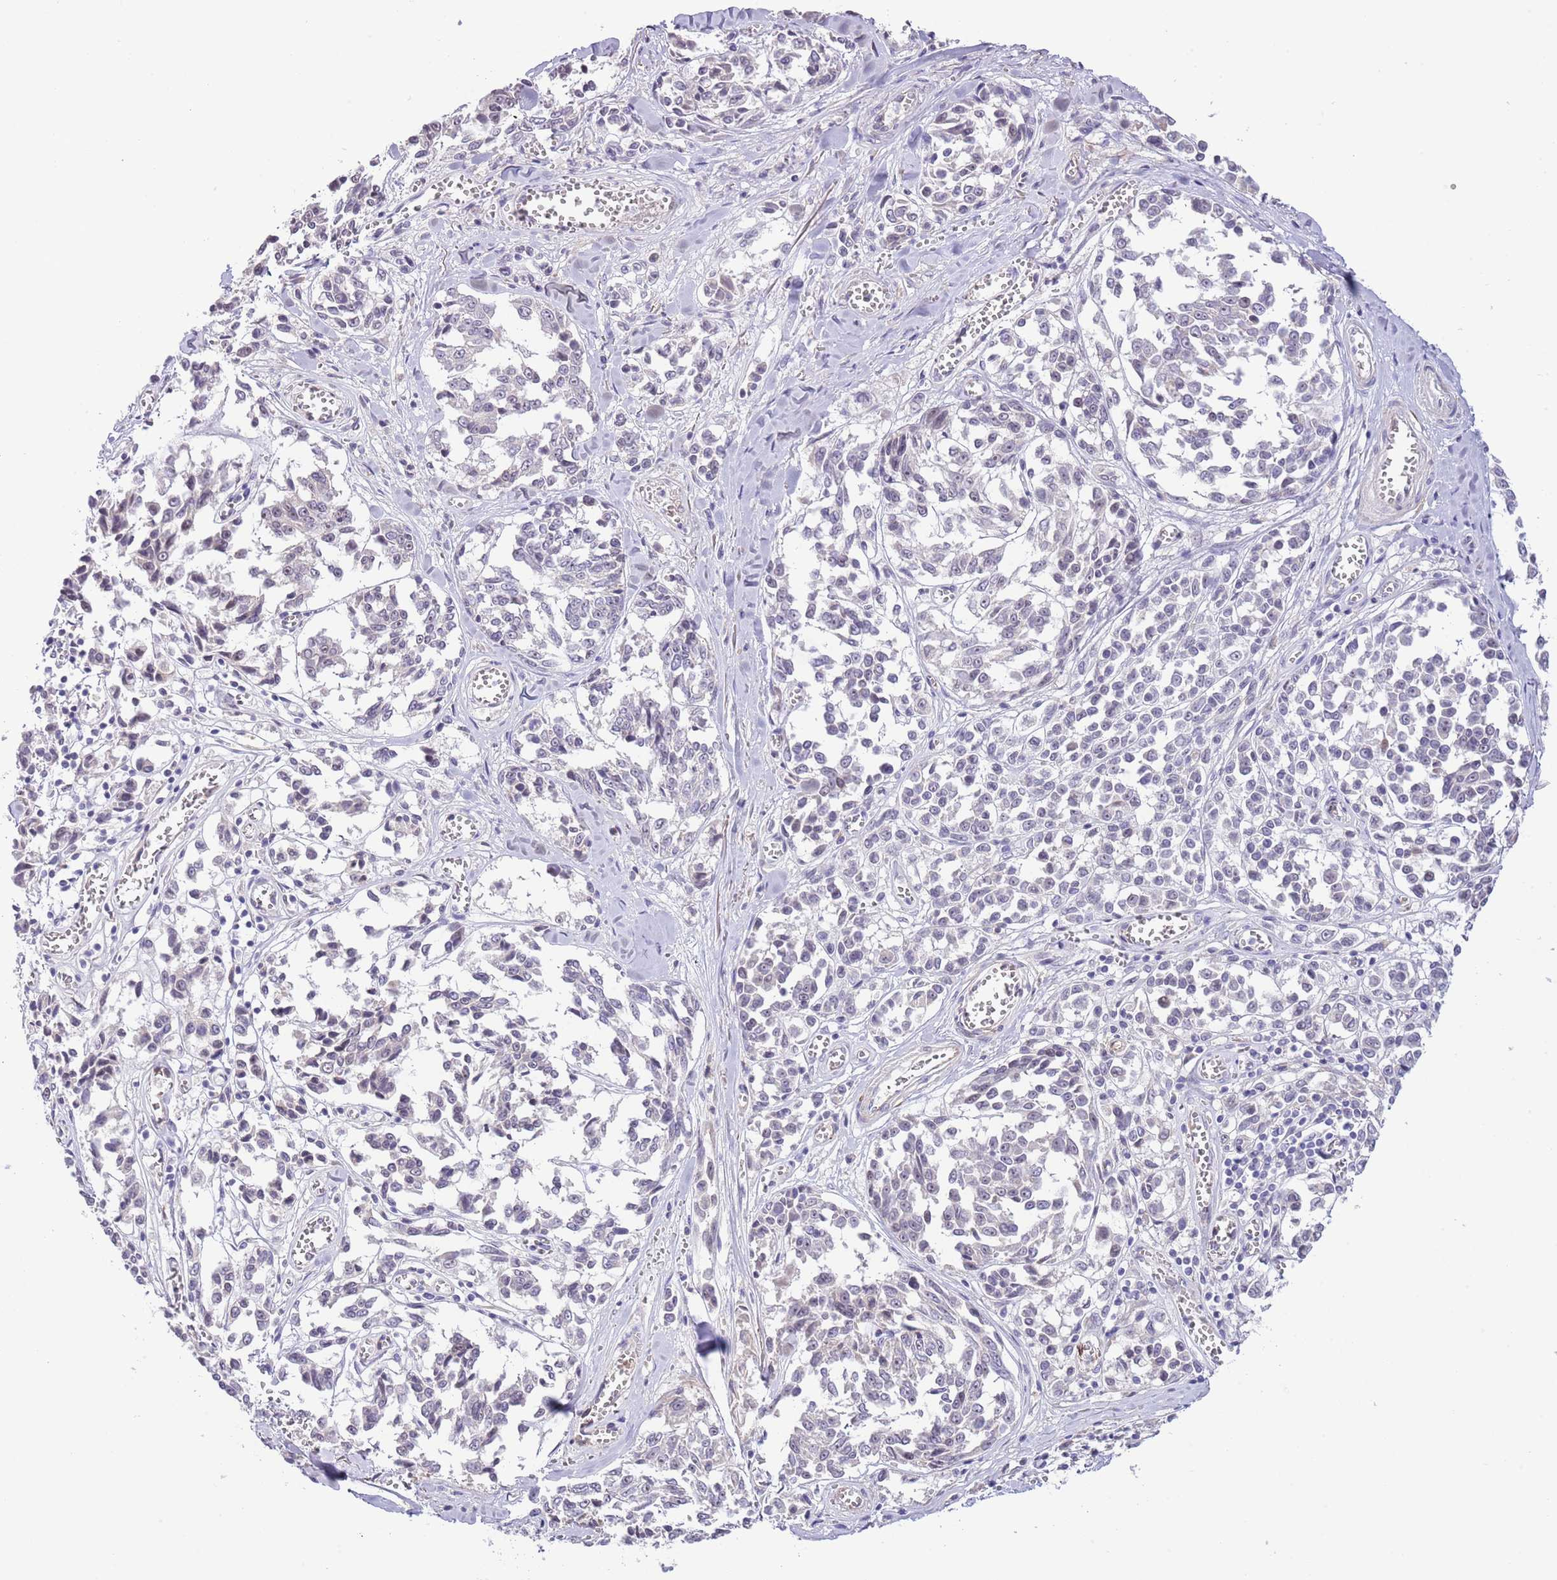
{"staining": {"intensity": "negative", "quantity": "none", "location": "none"}, "tissue": "melanoma", "cell_type": "Tumor cells", "image_type": "cancer", "snomed": [{"axis": "morphology", "description": "Malignant melanoma, NOS"}, {"axis": "topography", "description": "Skin"}], "caption": "A photomicrograph of human malignant melanoma is negative for staining in tumor cells.", "gene": "AP1S2", "patient": {"sex": "female", "age": 64}}